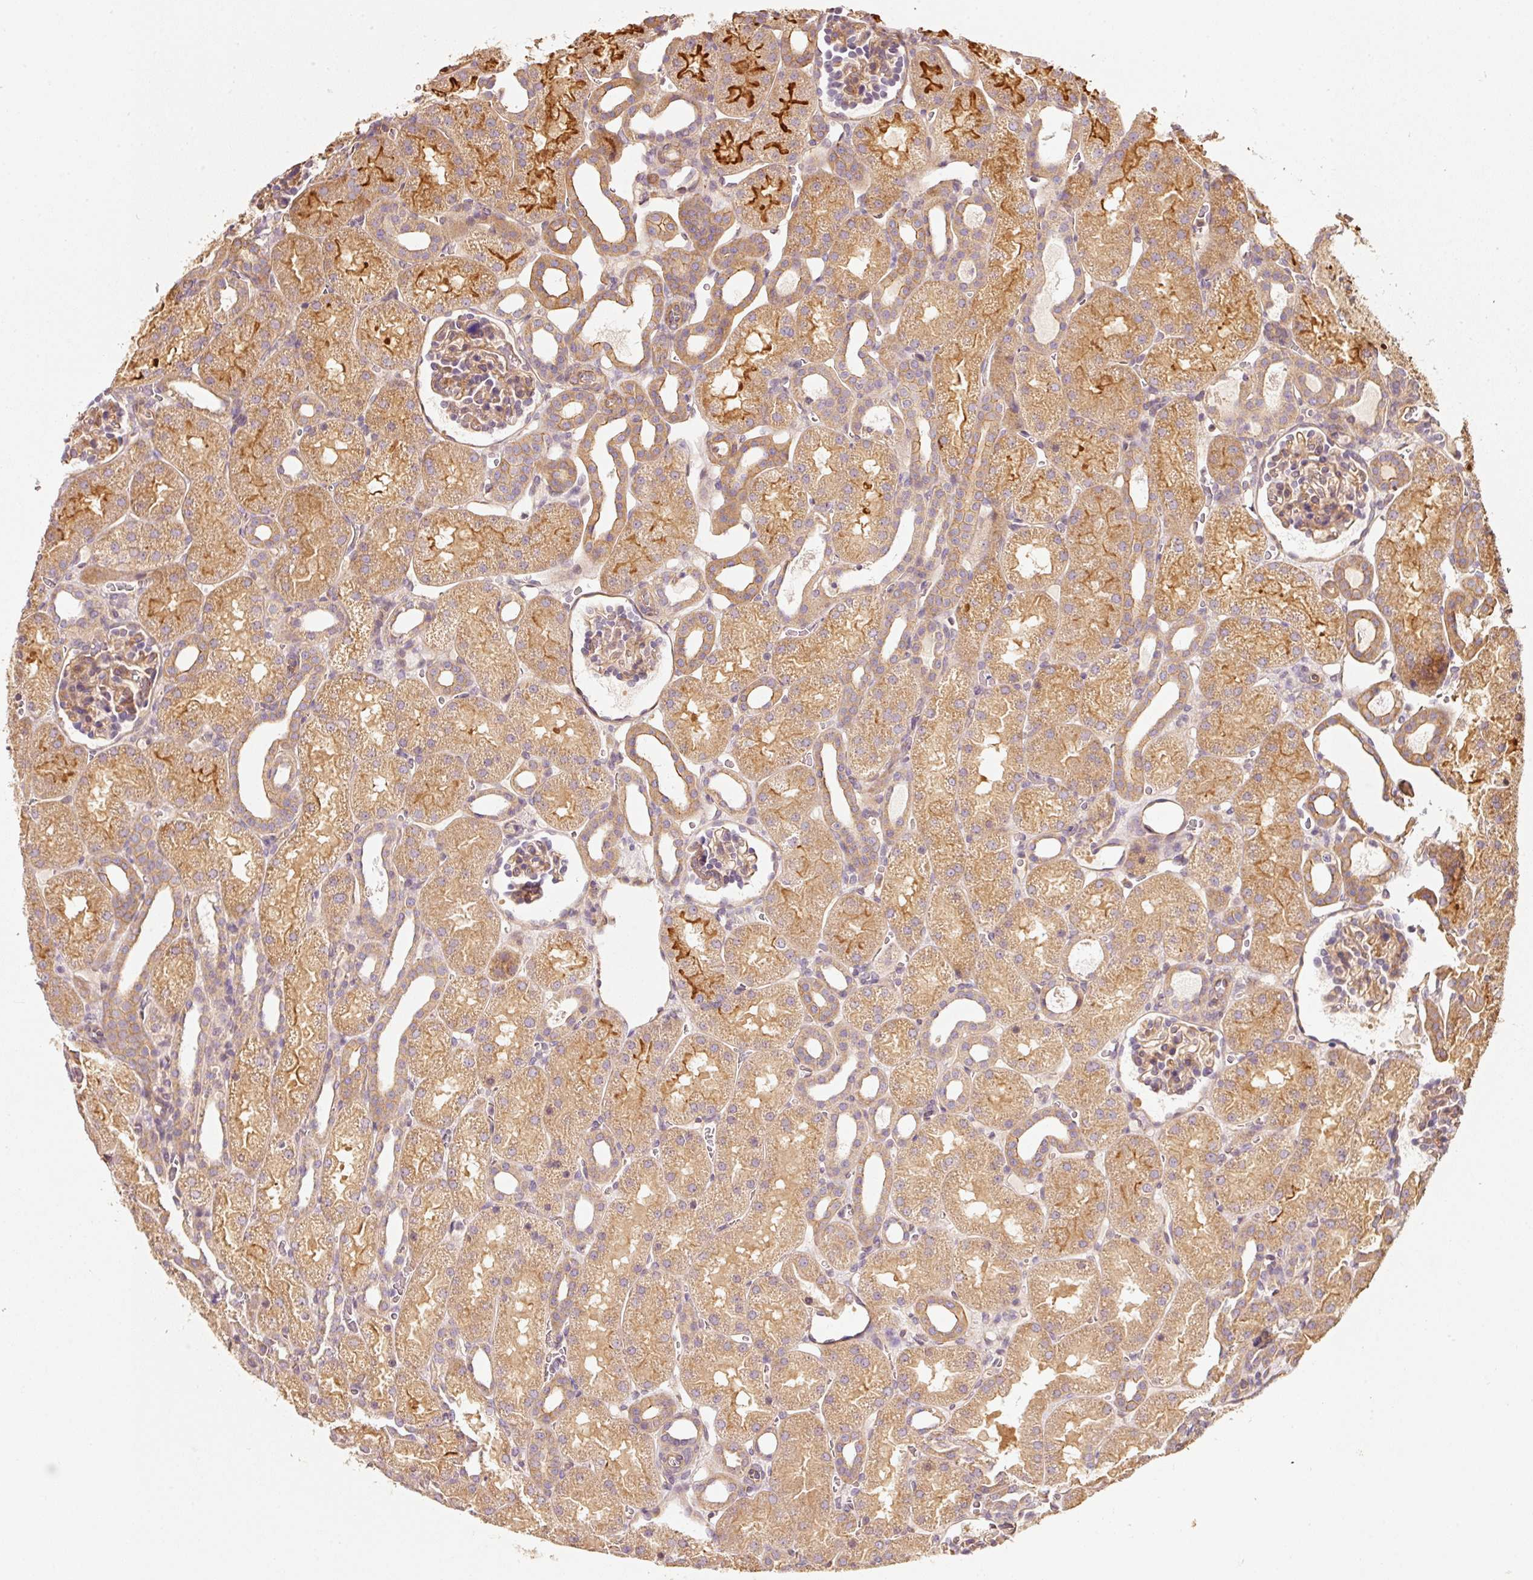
{"staining": {"intensity": "weak", "quantity": ">75%", "location": "cytoplasmic/membranous"}, "tissue": "kidney", "cell_type": "Cells in glomeruli", "image_type": "normal", "snomed": [{"axis": "morphology", "description": "Normal tissue, NOS"}, {"axis": "topography", "description": "Kidney"}], "caption": "Unremarkable kidney demonstrates weak cytoplasmic/membranous expression in about >75% of cells in glomeruli (IHC, brightfield microscopy, high magnification)..", "gene": "CEP95", "patient": {"sex": "male", "age": 2}}